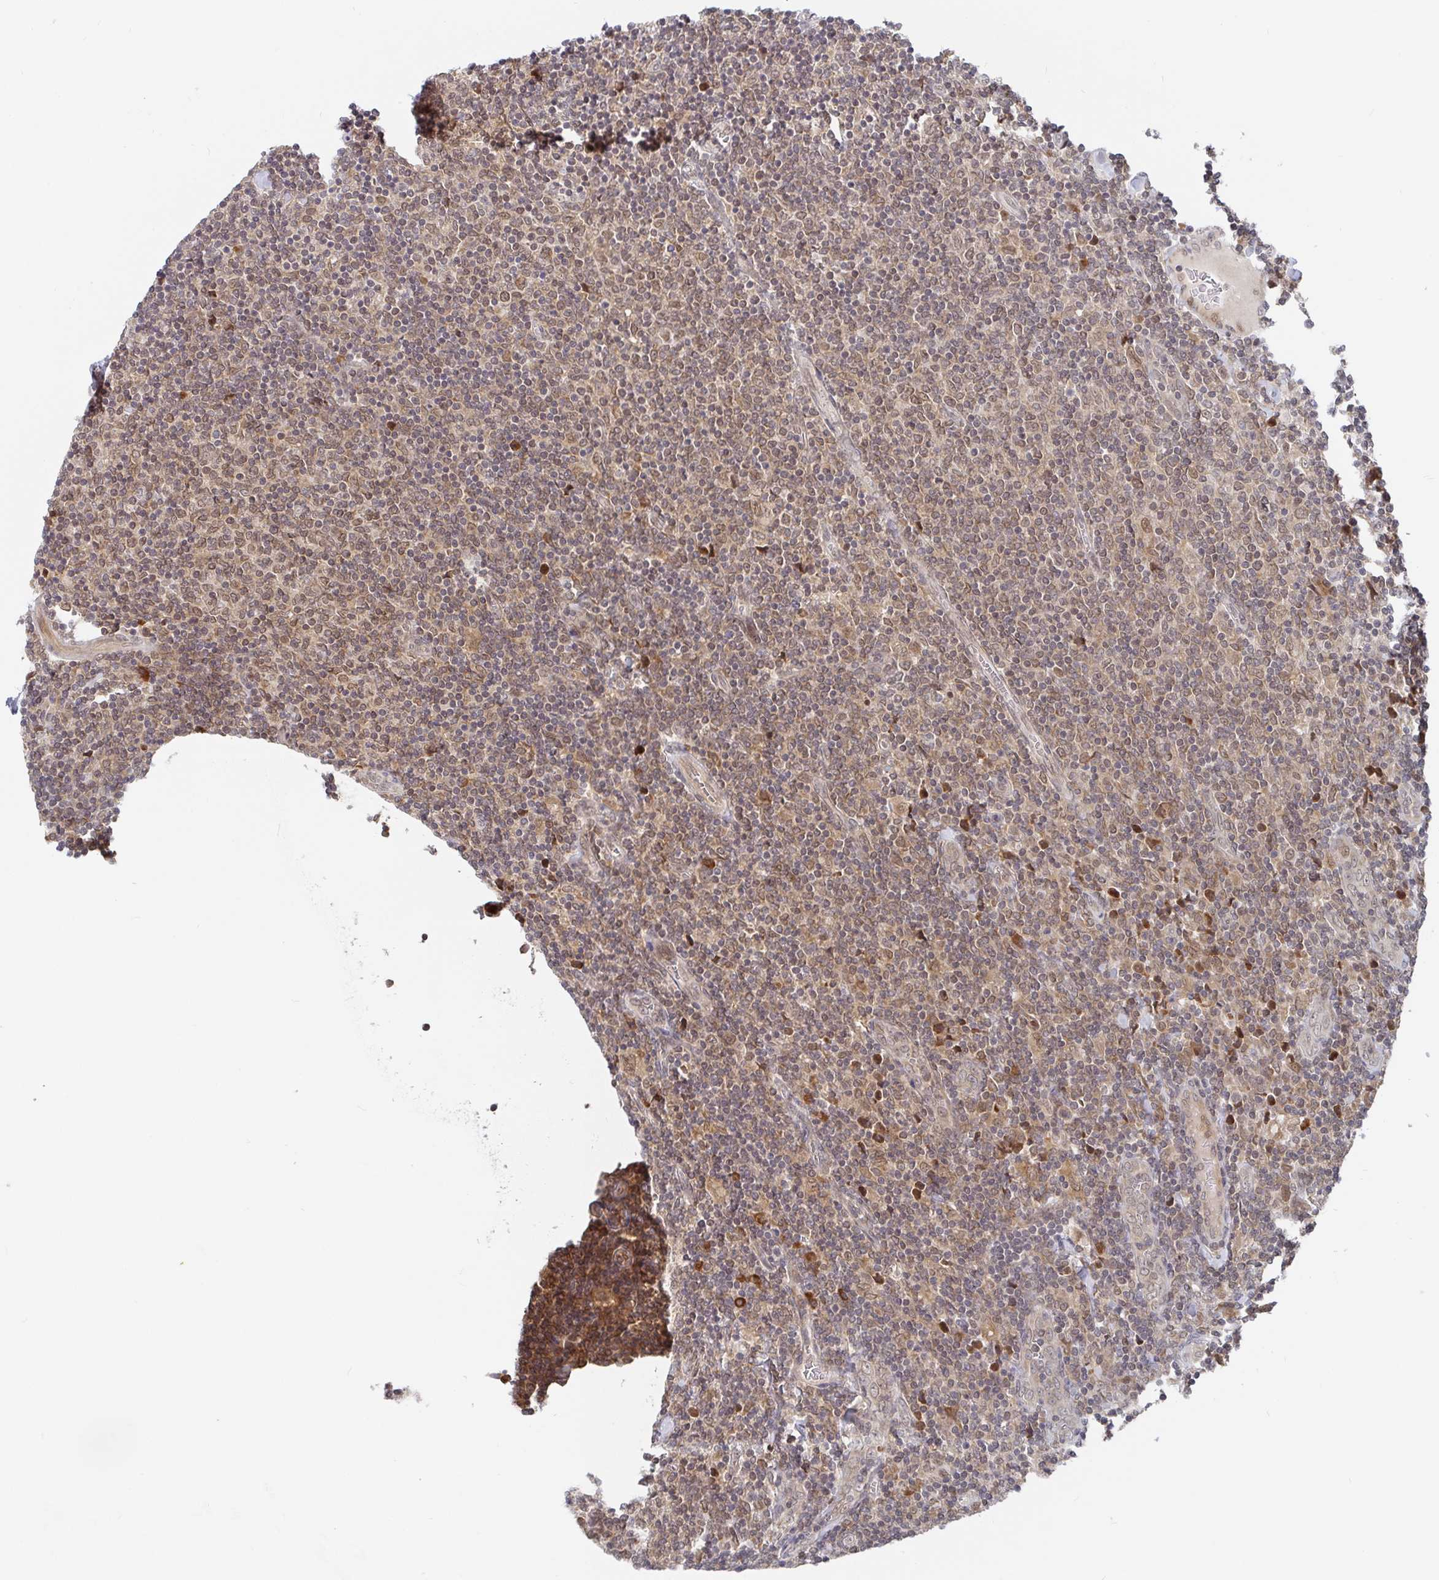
{"staining": {"intensity": "moderate", "quantity": ">75%", "location": "cytoplasmic/membranous"}, "tissue": "lymphoma", "cell_type": "Tumor cells", "image_type": "cancer", "snomed": [{"axis": "morphology", "description": "Malignant lymphoma, non-Hodgkin's type, Low grade"}, {"axis": "topography", "description": "Lymph node"}], "caption": "Tumor cells reveal moderate cytoplasmic/membranous staining in about >75% of cells in low-grade malignant lymphoma, non-Hodgkin's type. The staining is performed using DAB brown chromogen to label protein expression. The nuclei are counter-stained blue using hematoxylin.", "gene": "ALG1", "patient": {"sex": "male", "age": 52}}